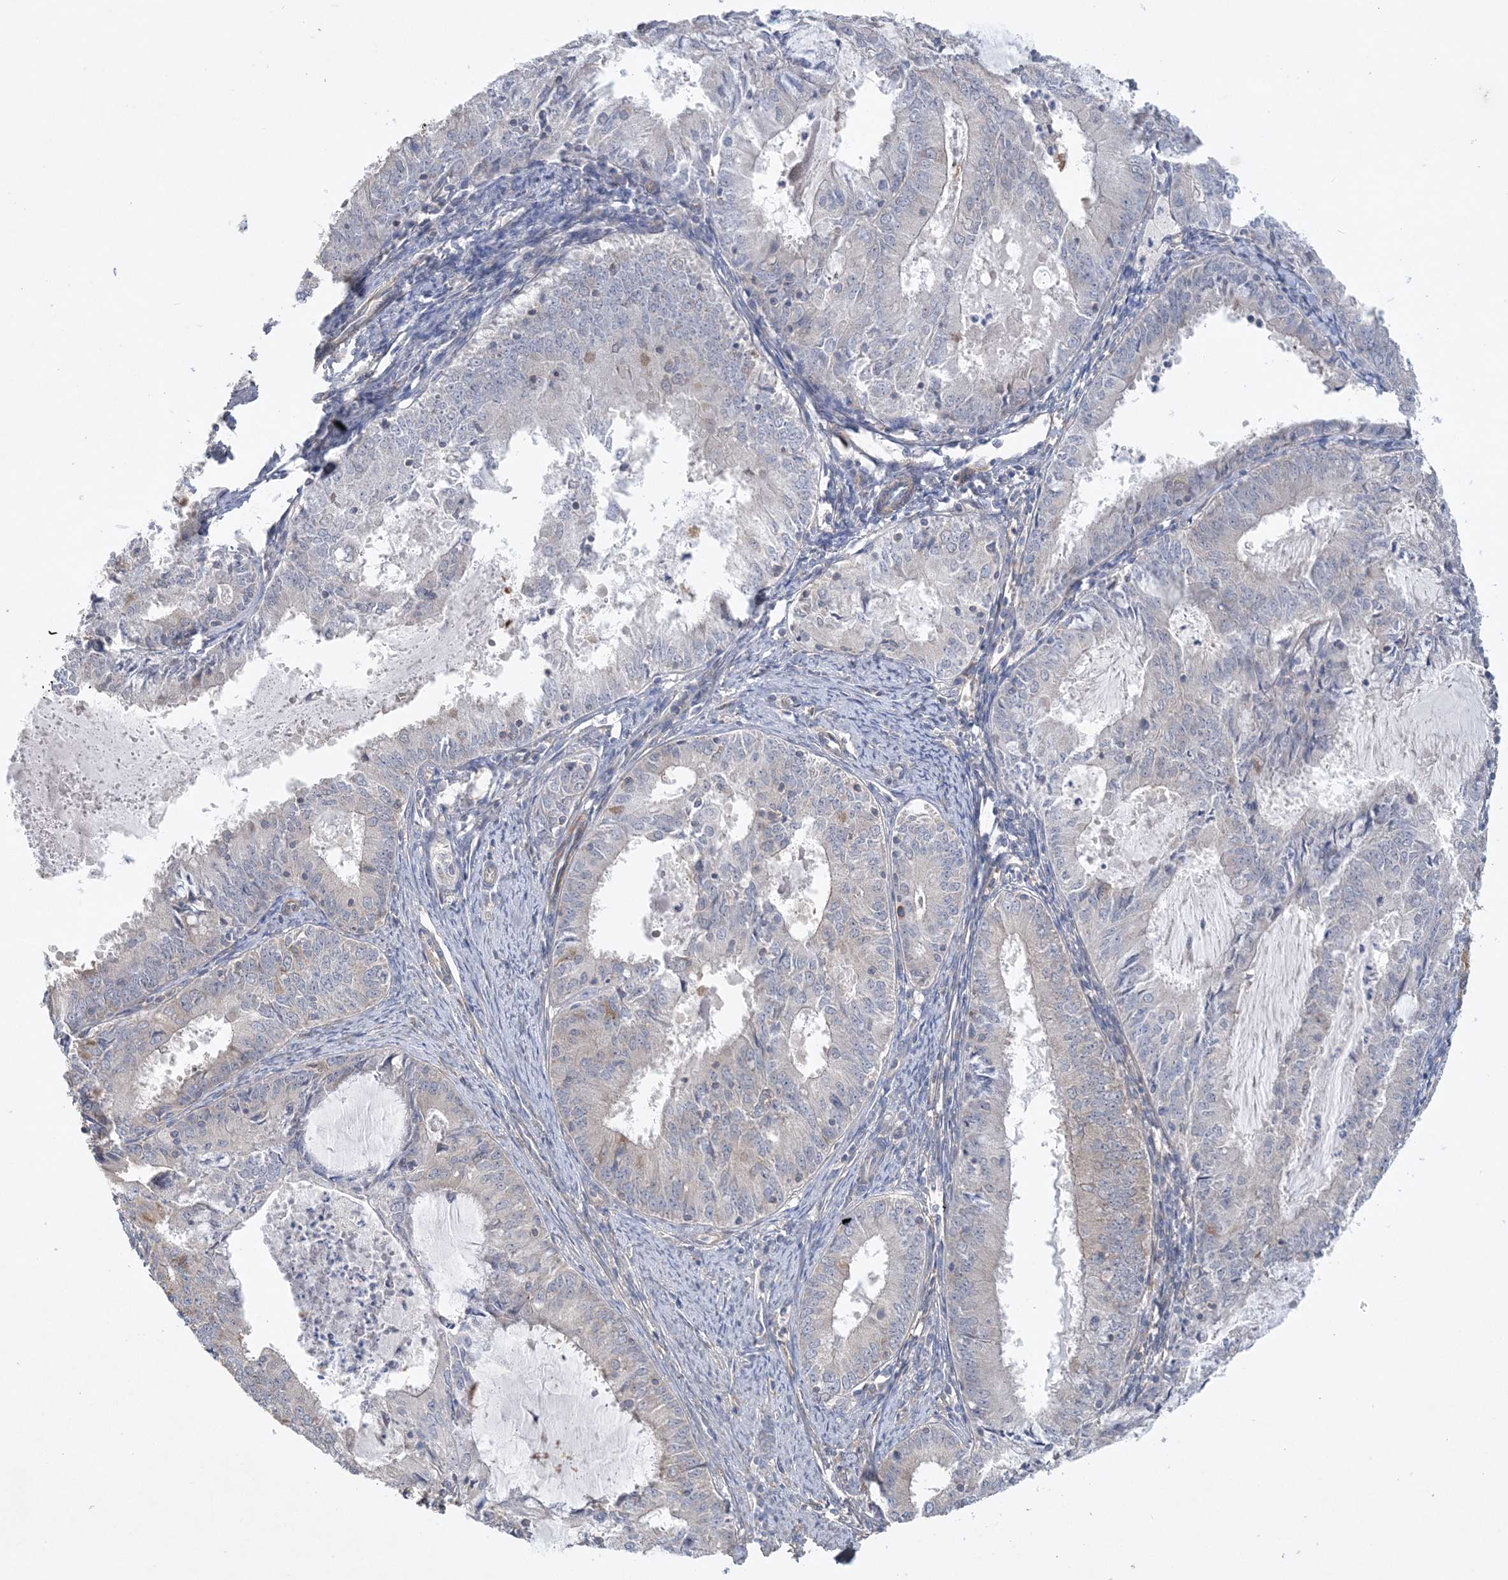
{"staining": {"intensity": "negative", "quantity": "none", "location": "none"}, "tissue": "endometrial cancer", "cell_type": "Tumor cells", "image_type": "cancer", "snomed": [{"axis": "morphology", "description": "Adenocarcinoma, NOS"}, {"axis": "topography", "description": "Endometrium"}], "caption": "DAB (3,3'-diaminobenzidine) immunohistochemical staining of endometrial cancer (adenocarcinoma) displays no significant staining in tumor cells.", "gene": "MAP4K5", "patient": {"sex": "female", "age": 57}}